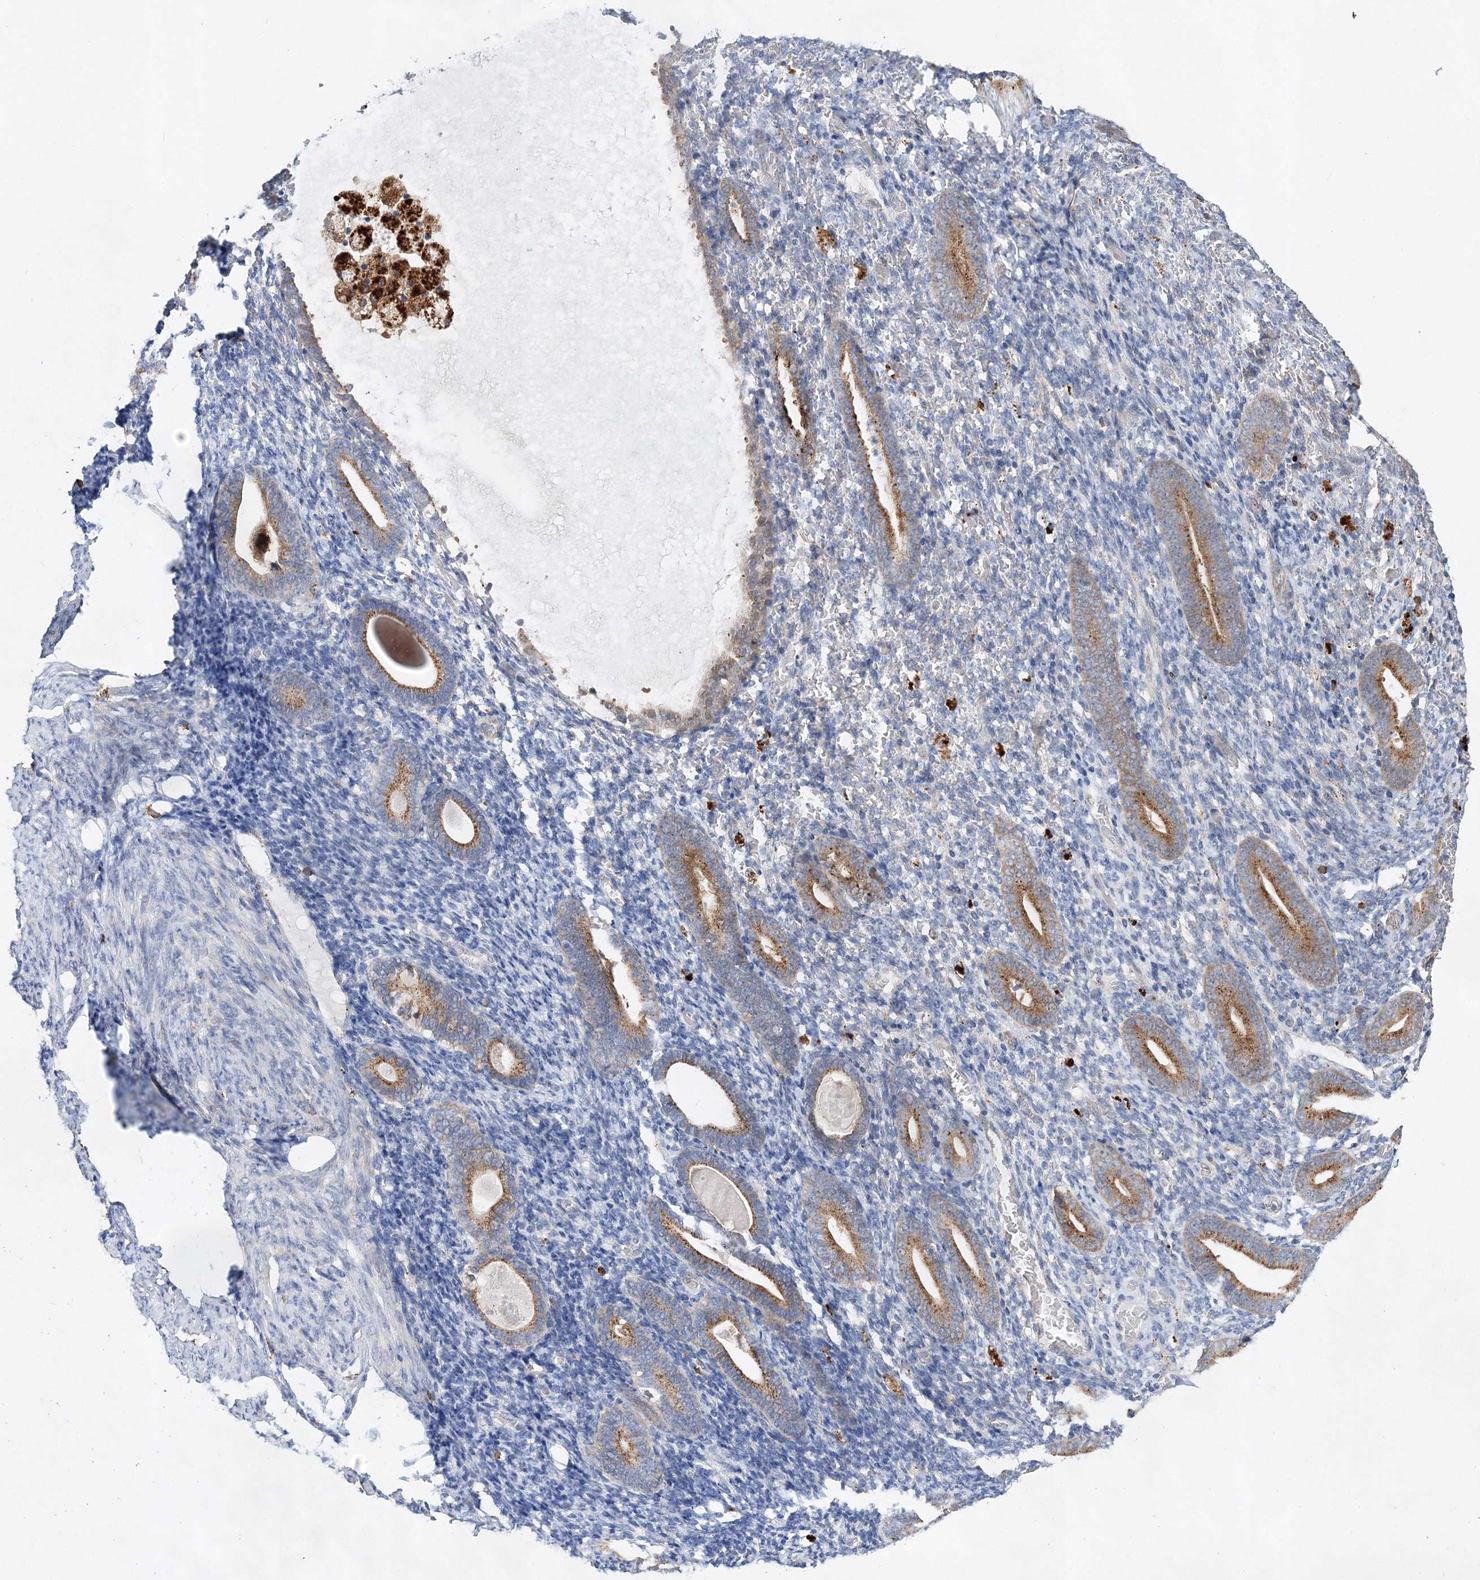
{"staining": {"intensity": "negative", "quantity": "none", "location": "none"}, "tissue": "endometrium", "cell_type": "Cells in endometrial stroma", "image_type": "normal", "snomed": [{"axis": "morphology", "description": "Normal tissue, NOS"}, {"axis": "topography", "description": "Endometrium"}], "caption": "Immunohistochemistry photomicrograph of unremarkable human endometrium stained for a protein (brown), which exhibits no staining in cells in endometrial stroma. Nuclei are stained in blue.", "gene": "C3orf38", "patient": {"sex": "female", "age": 51}}